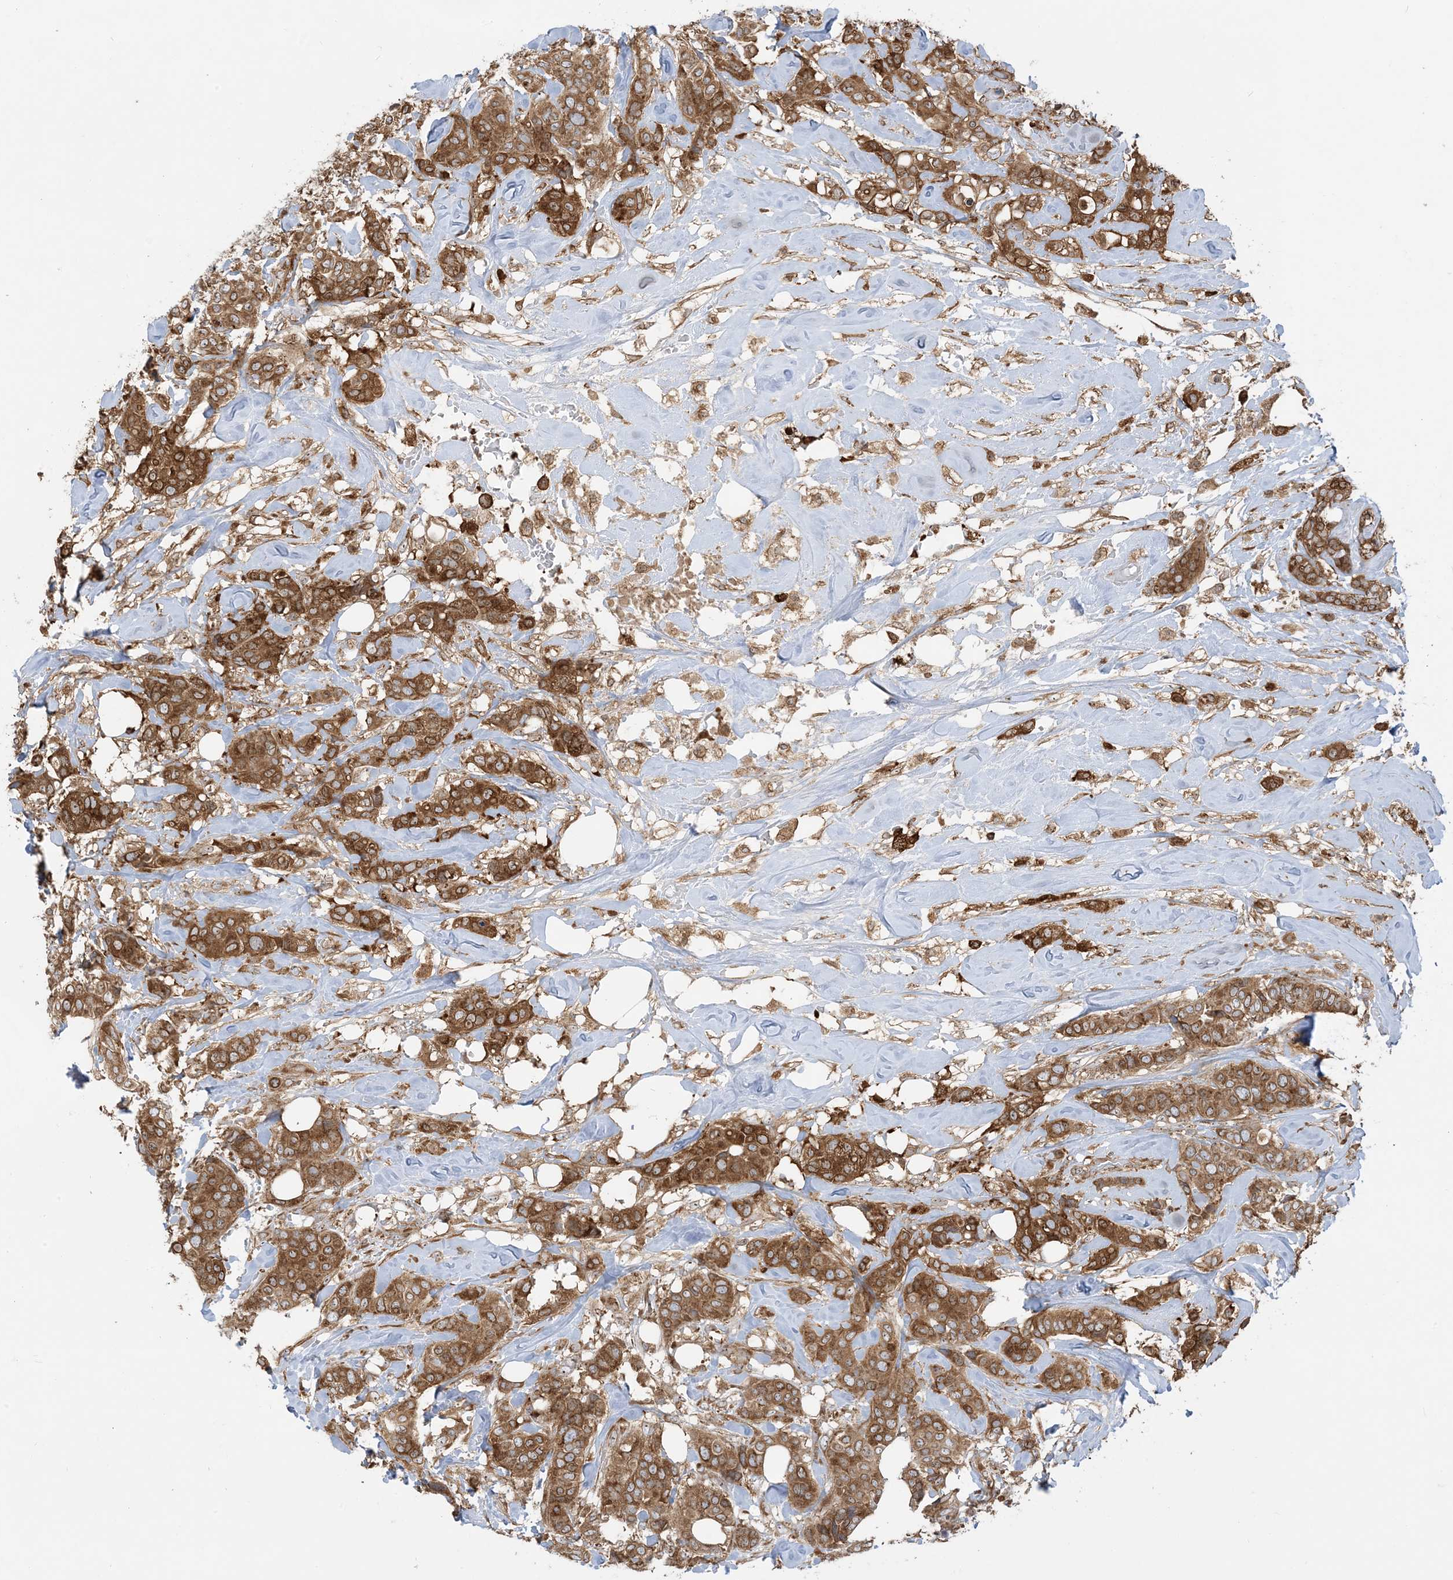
{"staining": {"intensity": "strong", "quantity": ">75%", "location": "cytoplasmic/membranous"}, "tissue": "breast cancer", "cell_type": "Tumor cells", "image_type": "cancer", "snomed": [{"axis": "morphology", "description": "Lobular carcinoma"}, {"axis": "topography", "description": "Breast"}], "caption": "The photomicrograph exhibits a brown stain indicating the presence of a protein in the cytoplasmic/membranous of tumor cells in lobular carcinoma (breast). (DAB (3,3'-diaminobenzidine) IHC, brown staining for protein, blue staining for nuclei).", "gene": "SRP72", "patient": {"sex": "female", "age": 51}}